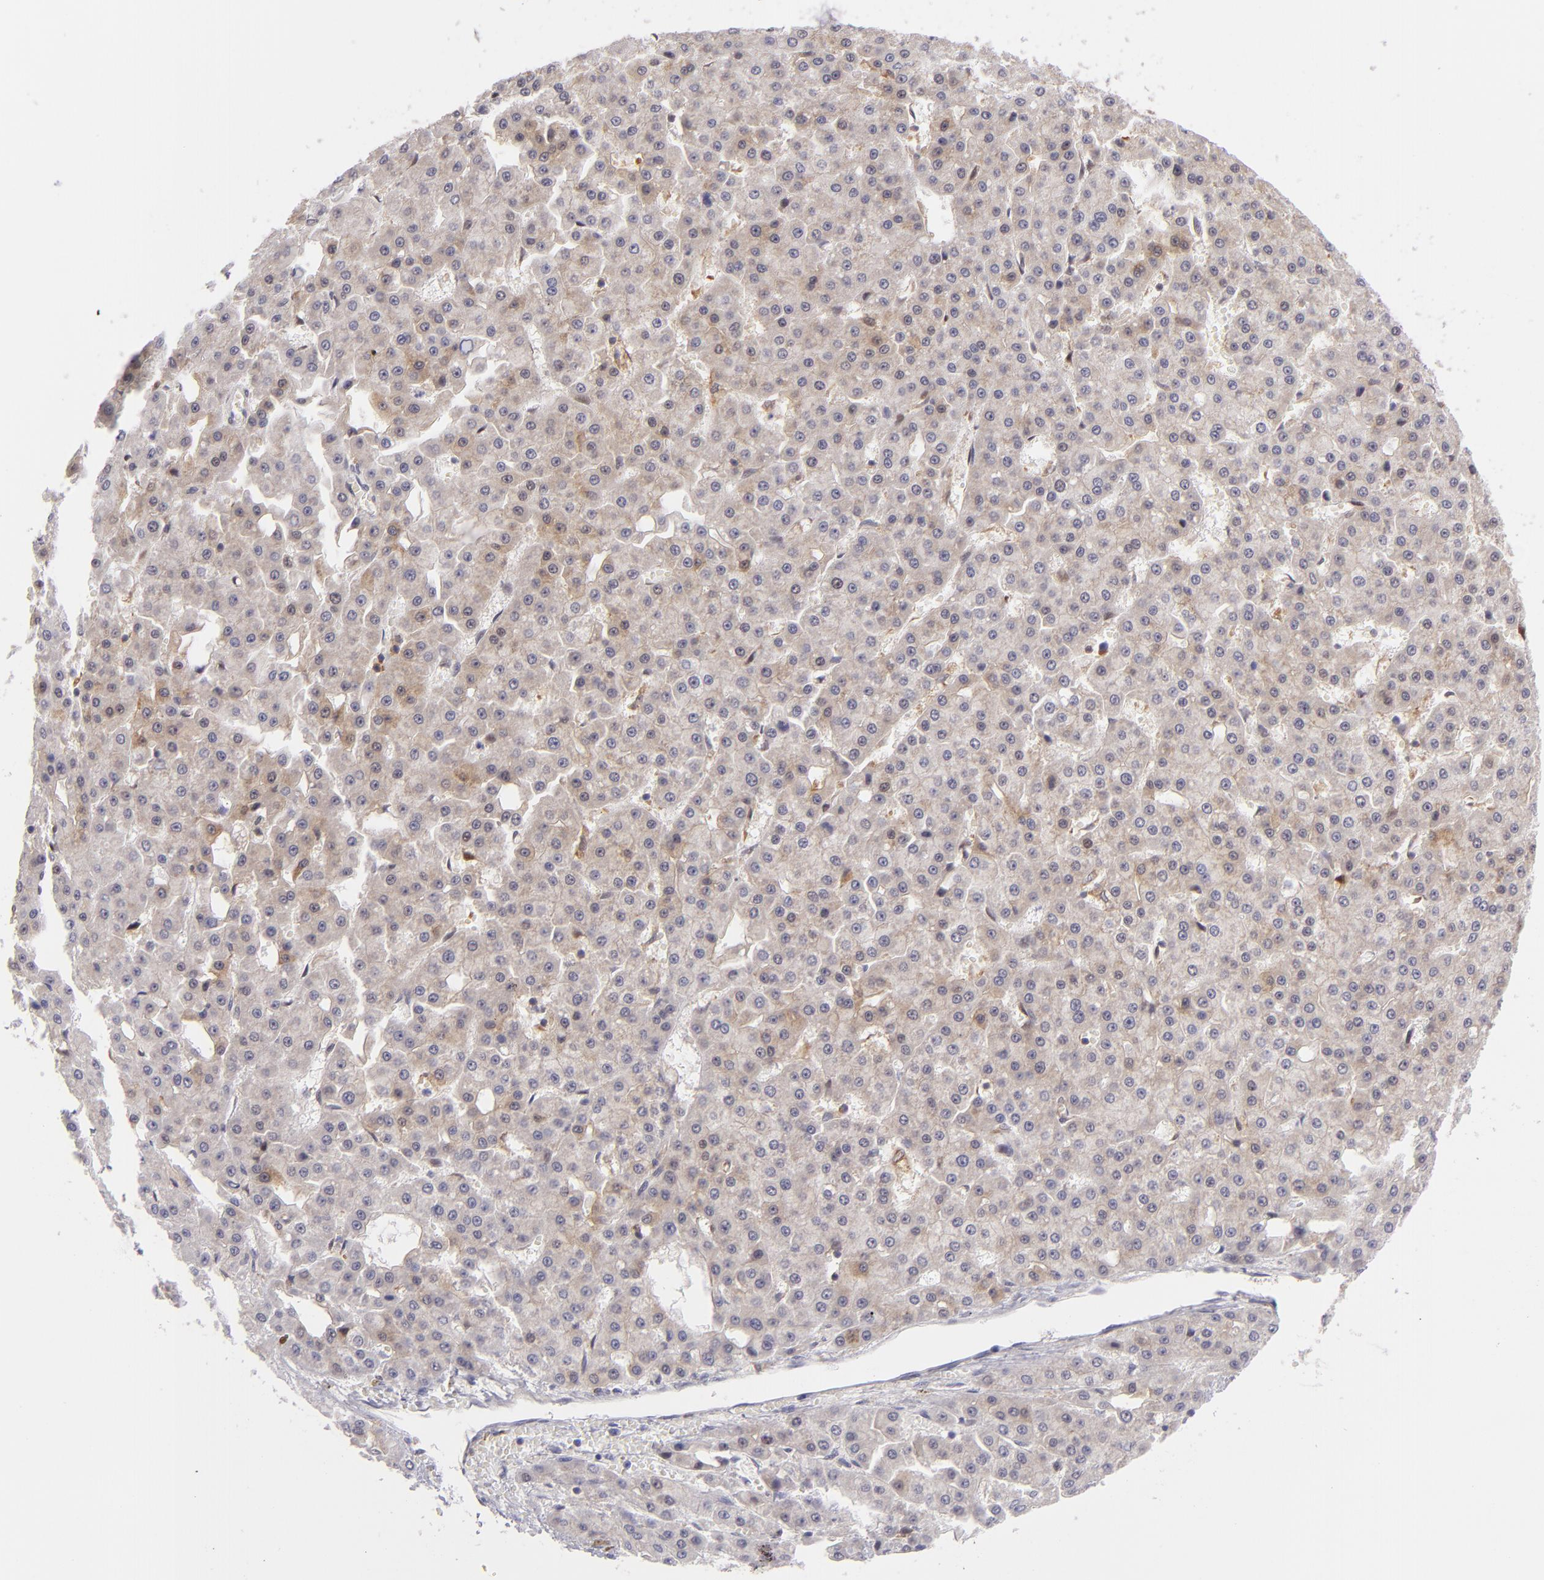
{"staining": {"intensity": "weak", "quantity": "<25%", "location": "cytoplasmic/membranous"}, "tissue": "liver cancer", "cell_type": "Tumor cells", "image_type": "cancer", "snomed": [{"axis": "morphology", "description": "Carcinoma, Hepatocellular, NOS"}, {"axis": "topography", "description": "Liver"}], "caption": "A high-resolution micrograph shows immunohistochemistry (IHC) staining of liver cancer (hepatocellular carcinoma), which shows no significant positivity in tumor cells.", "gene": "PTPN13", "patient": {"sex": "male", "age": 47}}